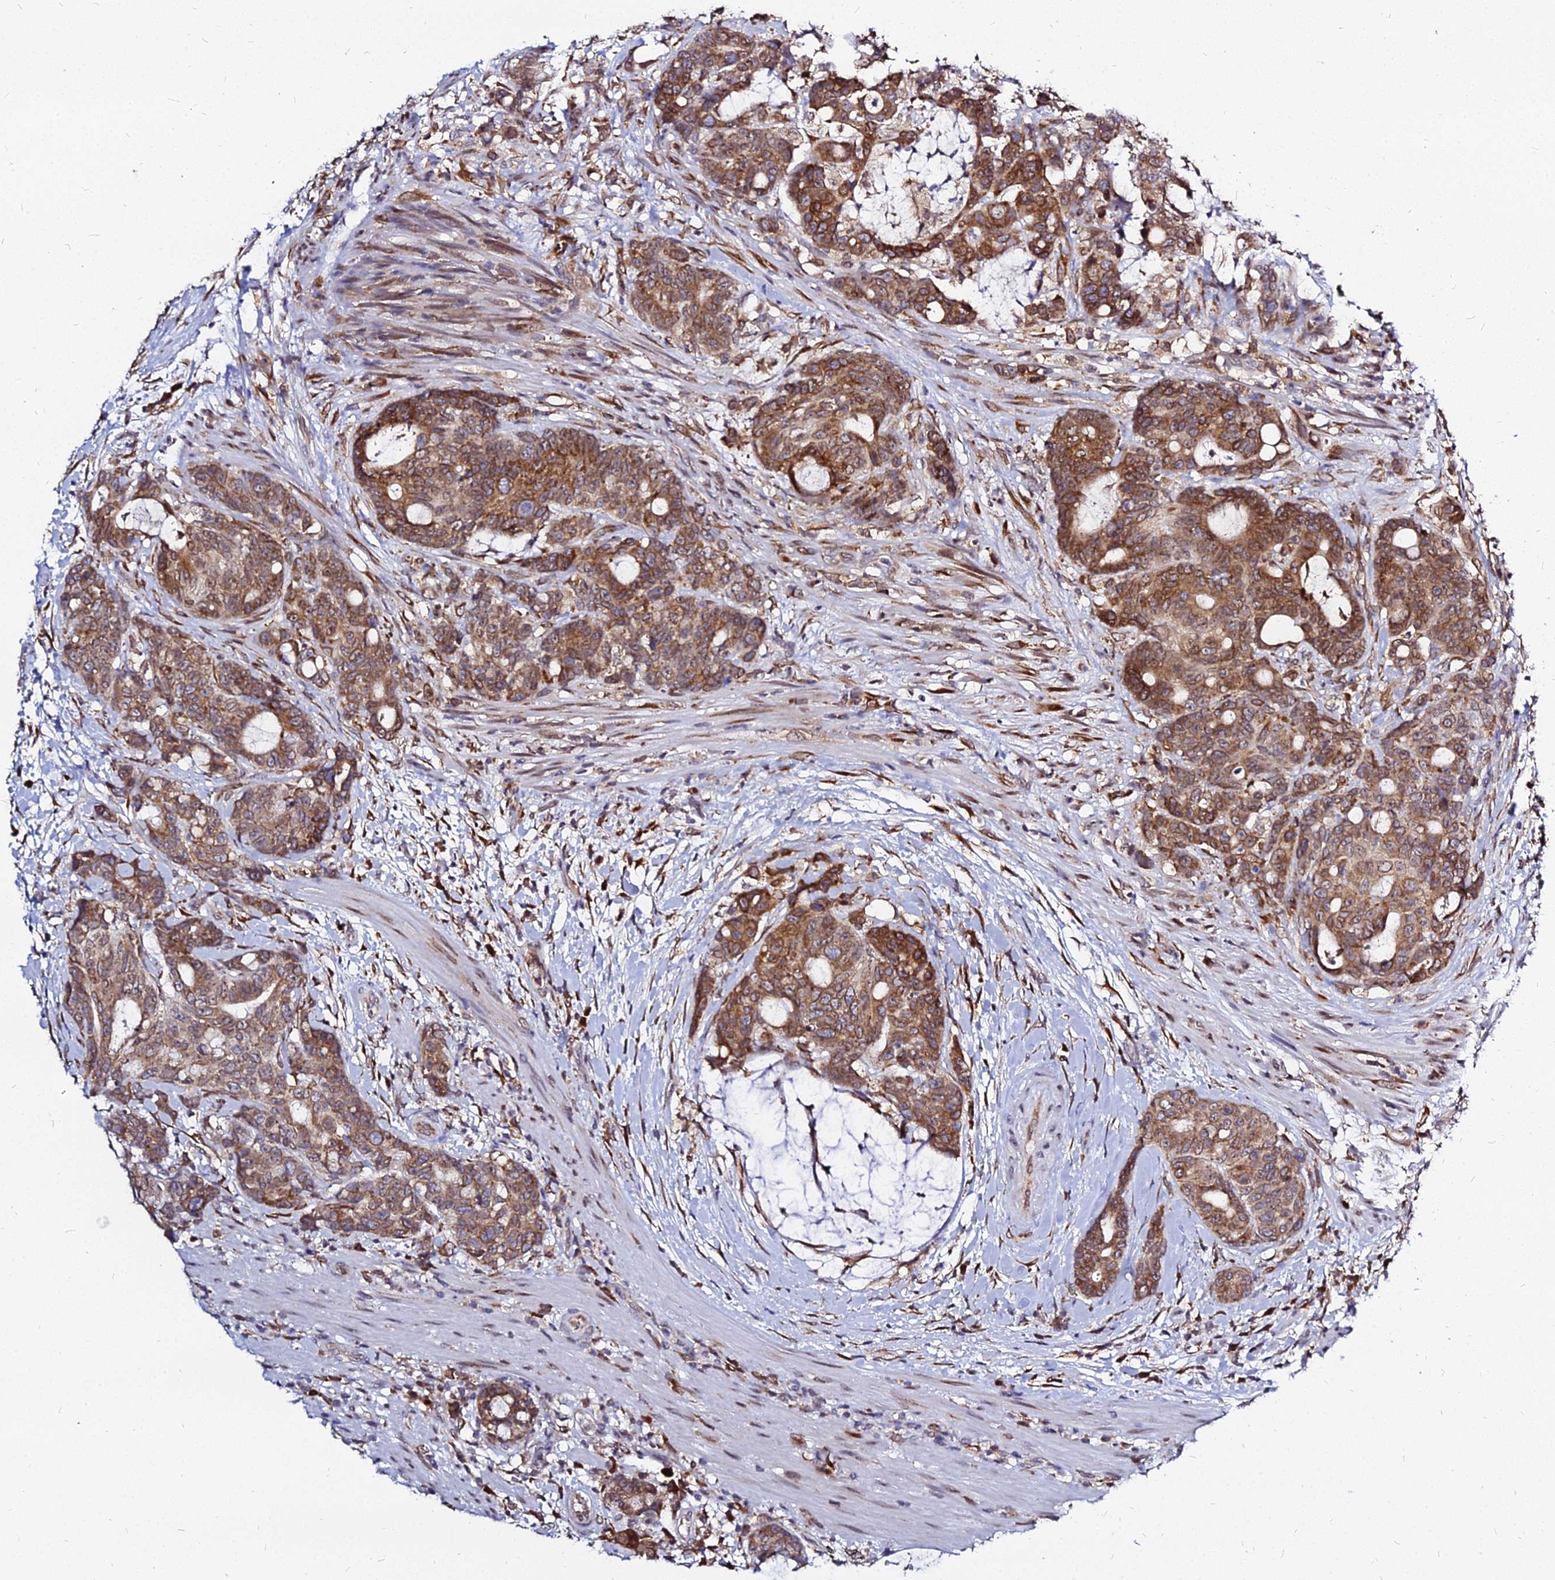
{"staining": {"intensity": "moderate", "quantity": ">75%", "location": "cytoplasmic/membranous"}, "tissue": "colorectal cancer", "cell_type": "Tumor cells", "image_type": "cancer", "snomed": [{"axis": "morphology", "description": "Adenocarcinoma, NOS"}, {"axis": "topography", "description": "Colon"}], "caption": "A brown stain shows moderate cytoplasmic/membranous staining of a protein in human colorectal cancer tumor cells. (Stains: DAB in brown, nuclei in blue, Microscopy: brightfield microscopy at high magnification).", "gene": "RNF121", "patient": {"sex": "female", "age": 82}}